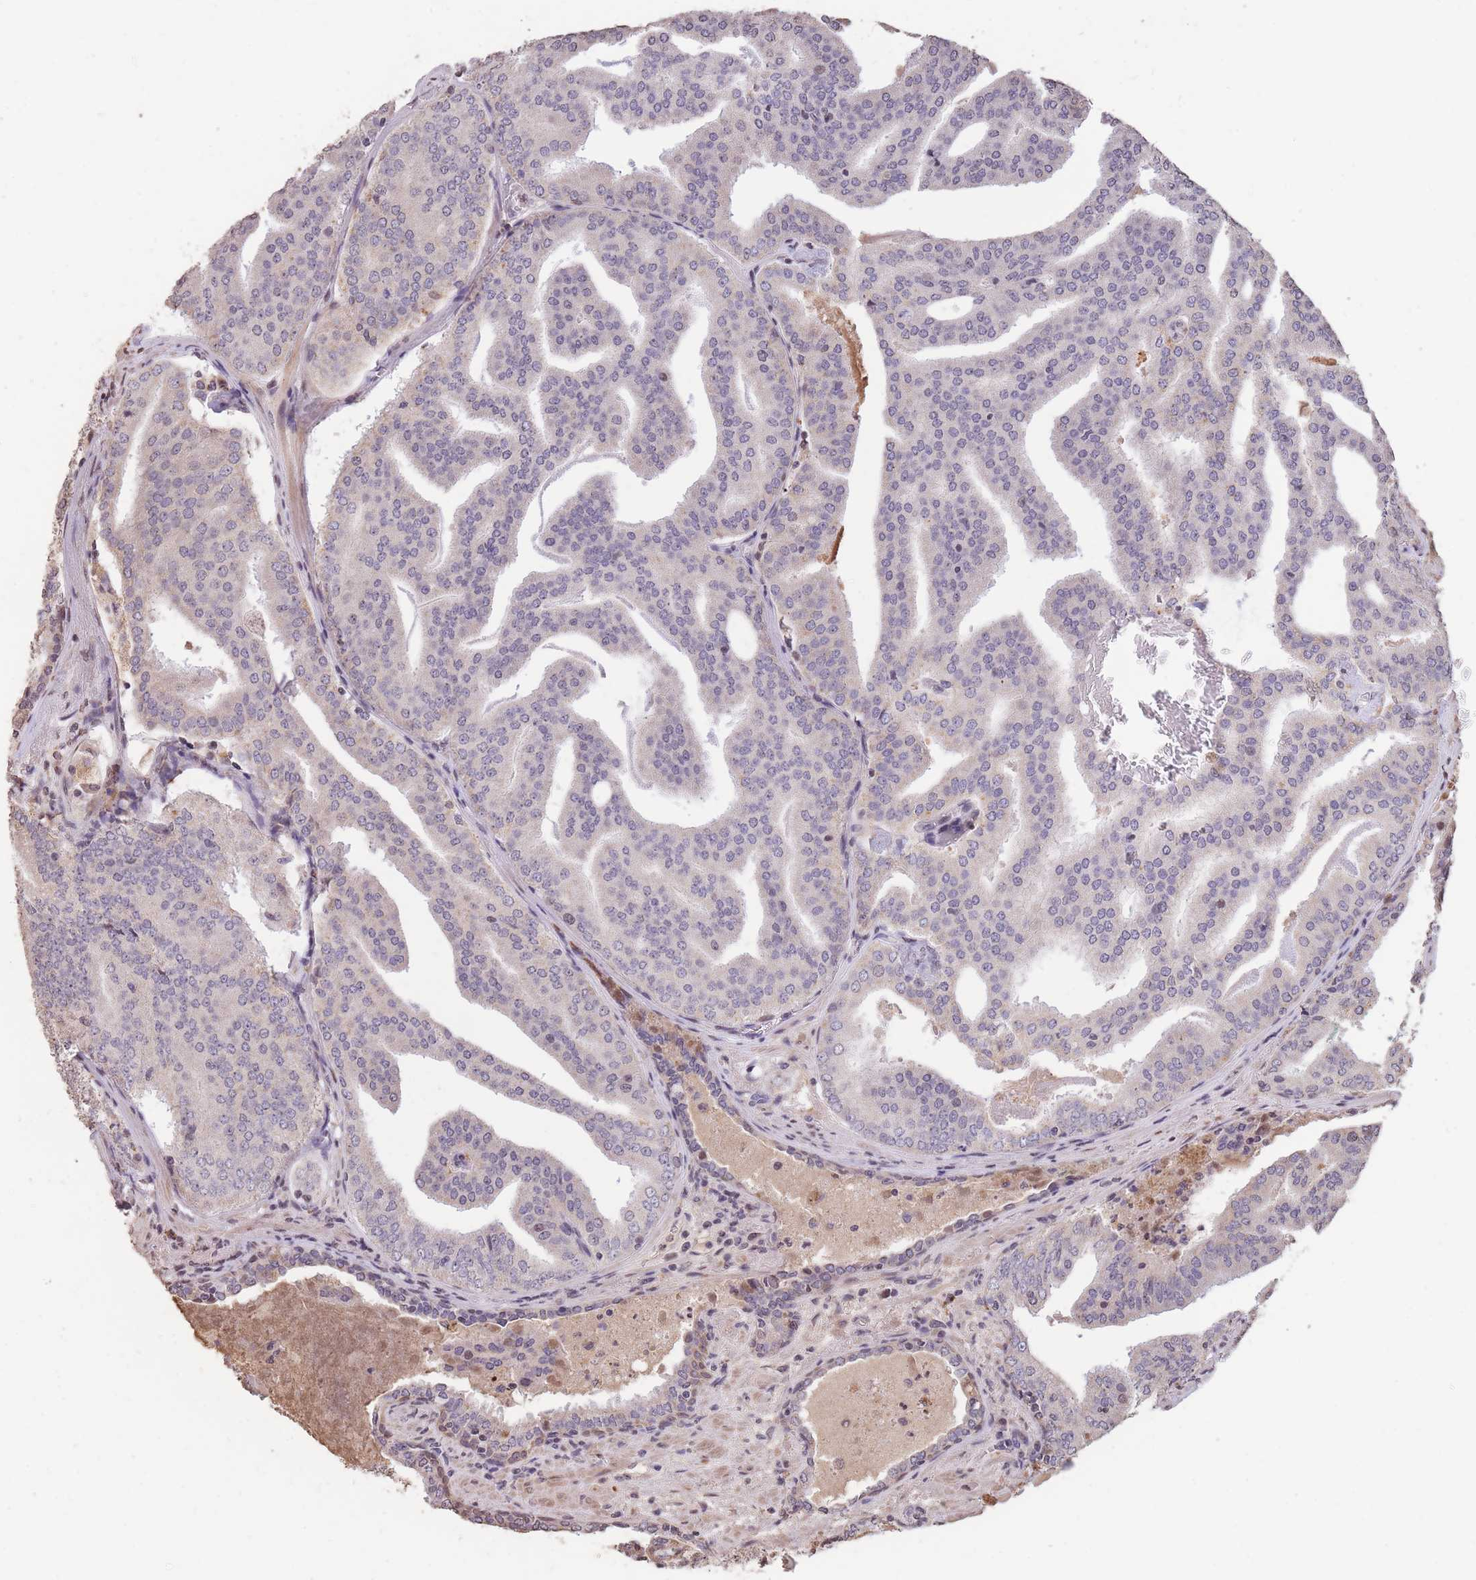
{"staining": {"intensity": "negative", "quantity": "none", "location": "none"}, "tissue": "prostate cancer", "cell_type": "Tumor cells", "image_type": "cancer", "snomed": [{"axis": "morphology", "description": "Adenocarcinoma, High grade"}, {"axis": "topography", "description": "Prostate"}], "caption": "IHC of adenocarcinoma (high-grade) (prostate) reveals no staining in tumor cells.", "gene": "RGS14", "patient": {"sex": "male", "age": 68}}